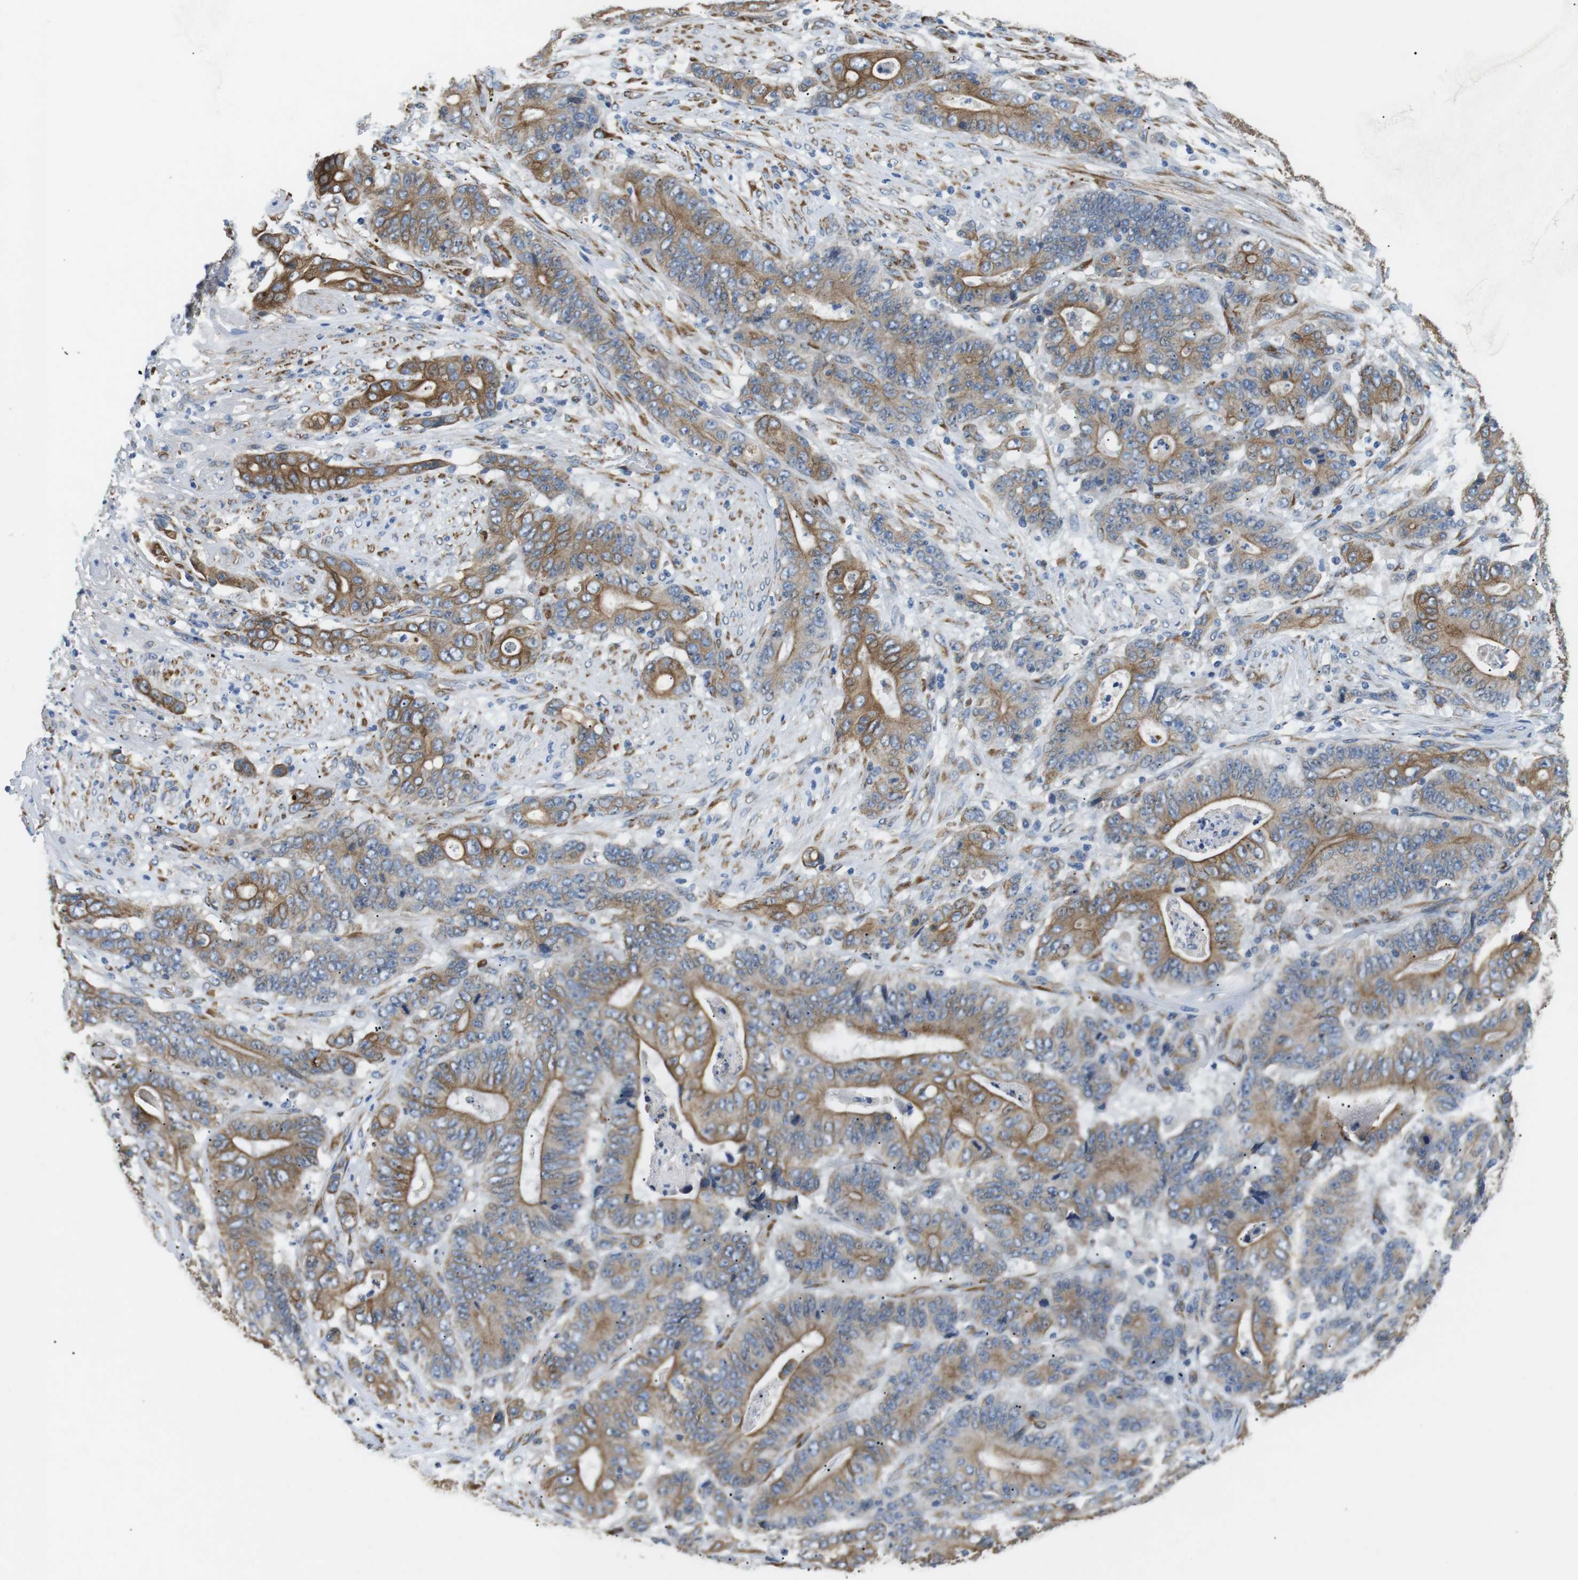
{"staining": {"intensity": "moderate", "quantity": ">75%", "location": "cytoplasmic/membranous"}, "tissue": "stomach cancer", "cell_type": "Tumor cells", "image_type": "cancer", "snomed": [{"axis": "morphology", "description": "Adenocarcinoma, NOS"}, {"axis": "topography", "description": "Stomach"}], "caption": "Immunohistochemical staining of stomach cancer exhibits medium levels of moderate cytoplasmic/membranous positivity in approximately >75% of tumor cells.", "gene": "UNC5CL", "patient": {"sex": "female", "age": 73}}